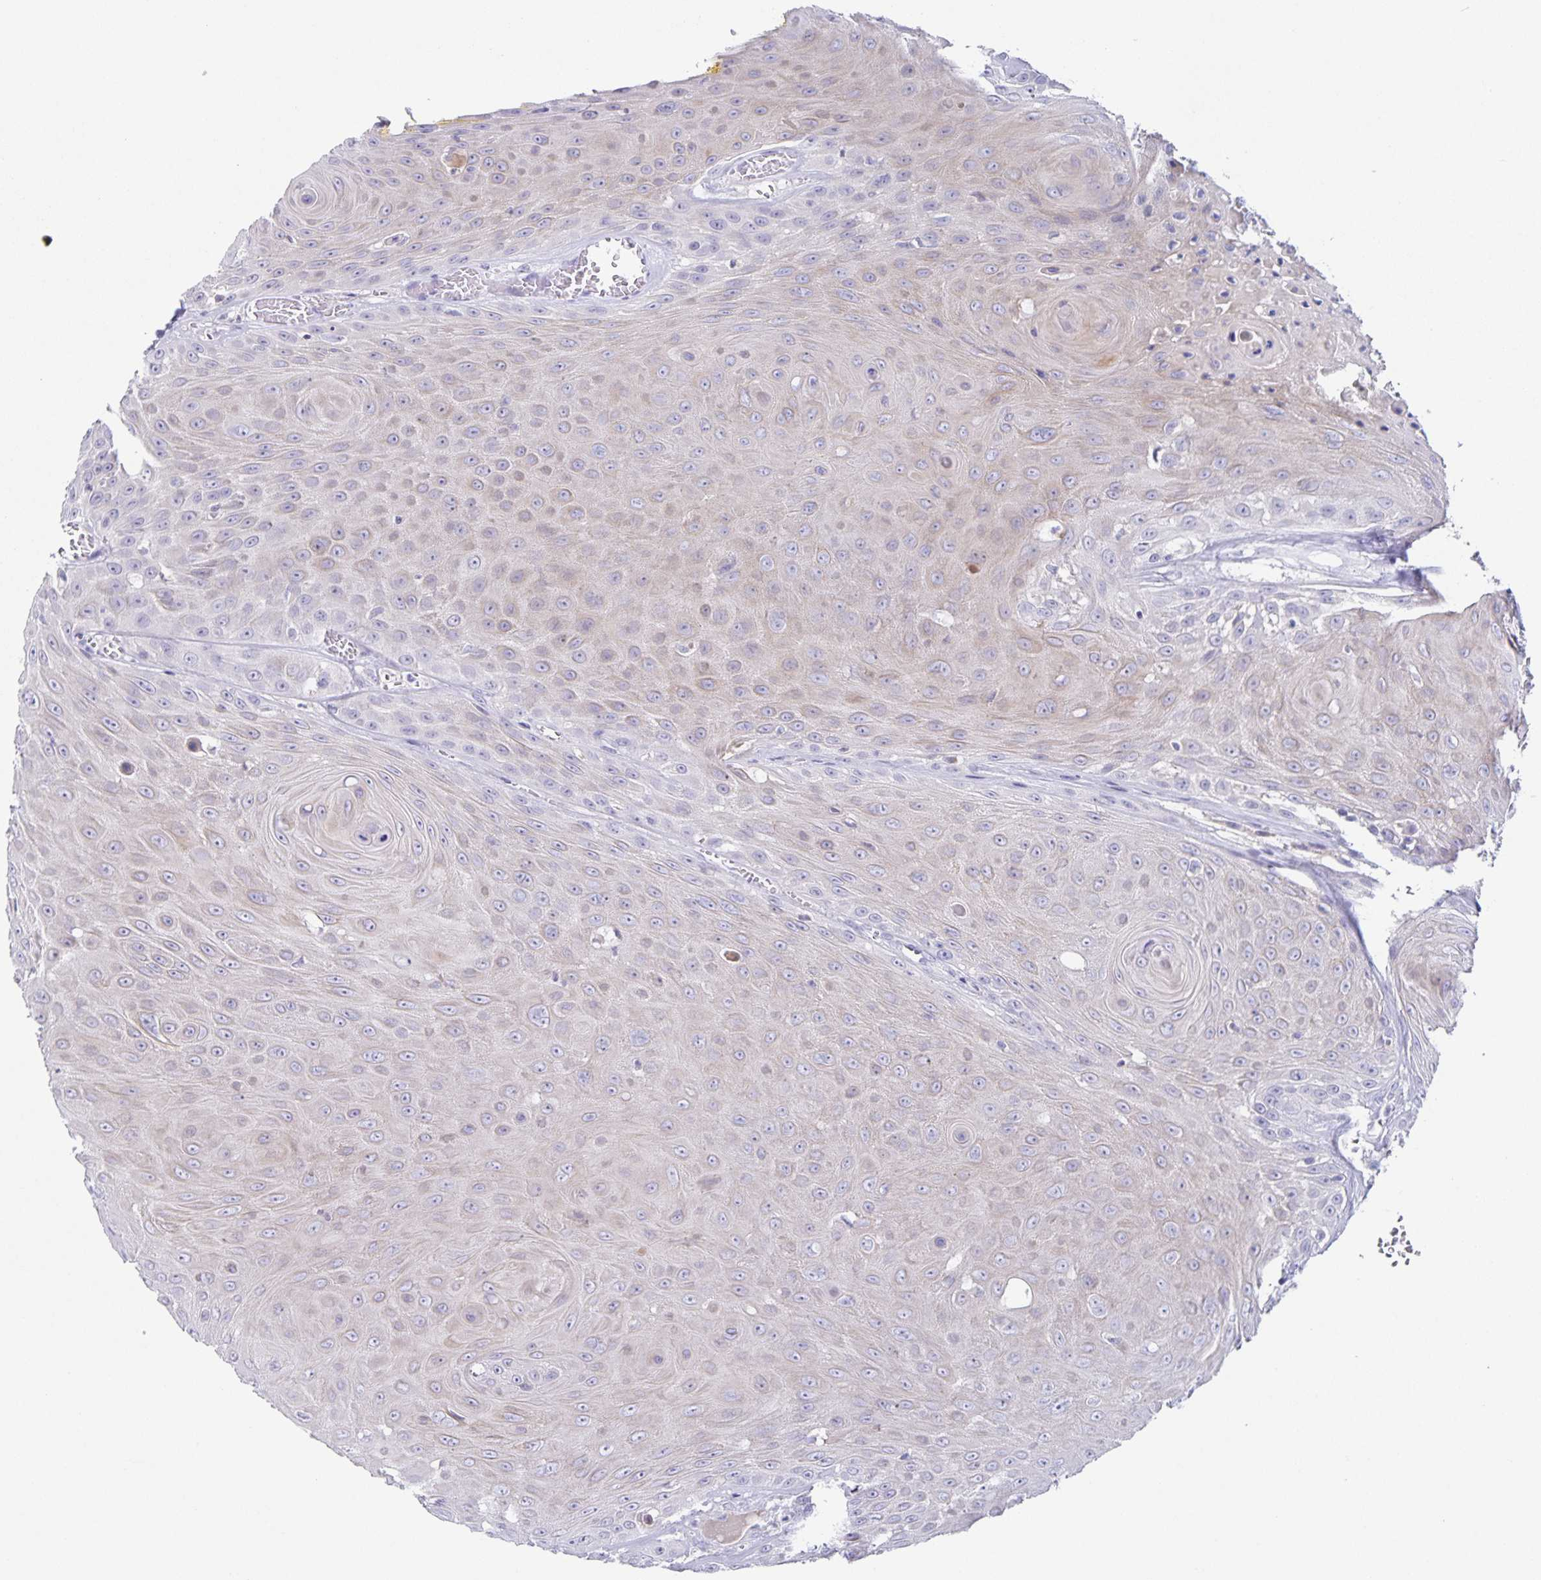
{"staining": {"intensity": "negative", "quantity": "none", "location": "none"}, "tissue": "head and neck cancer", "cell_type": "Tumor cells", "image_type": "cancer", "snomed": [{"axis": "morphology", "description": "Squamous cell carcinoma, NOS"}, {"axis": "topography", "description": "Oral tissue"}, {"axis": "topography", "description": "Head-Neck"}], "caption": "IHC image of head and neck cancer (squamous cell carcinoma) stained for a protein (brown), which displays no staining in tumor cells. (DAB IHC with hematoxylin counter stain).", "gene": "RPL36A", "patient": {"sex": "male", "age": 81}}